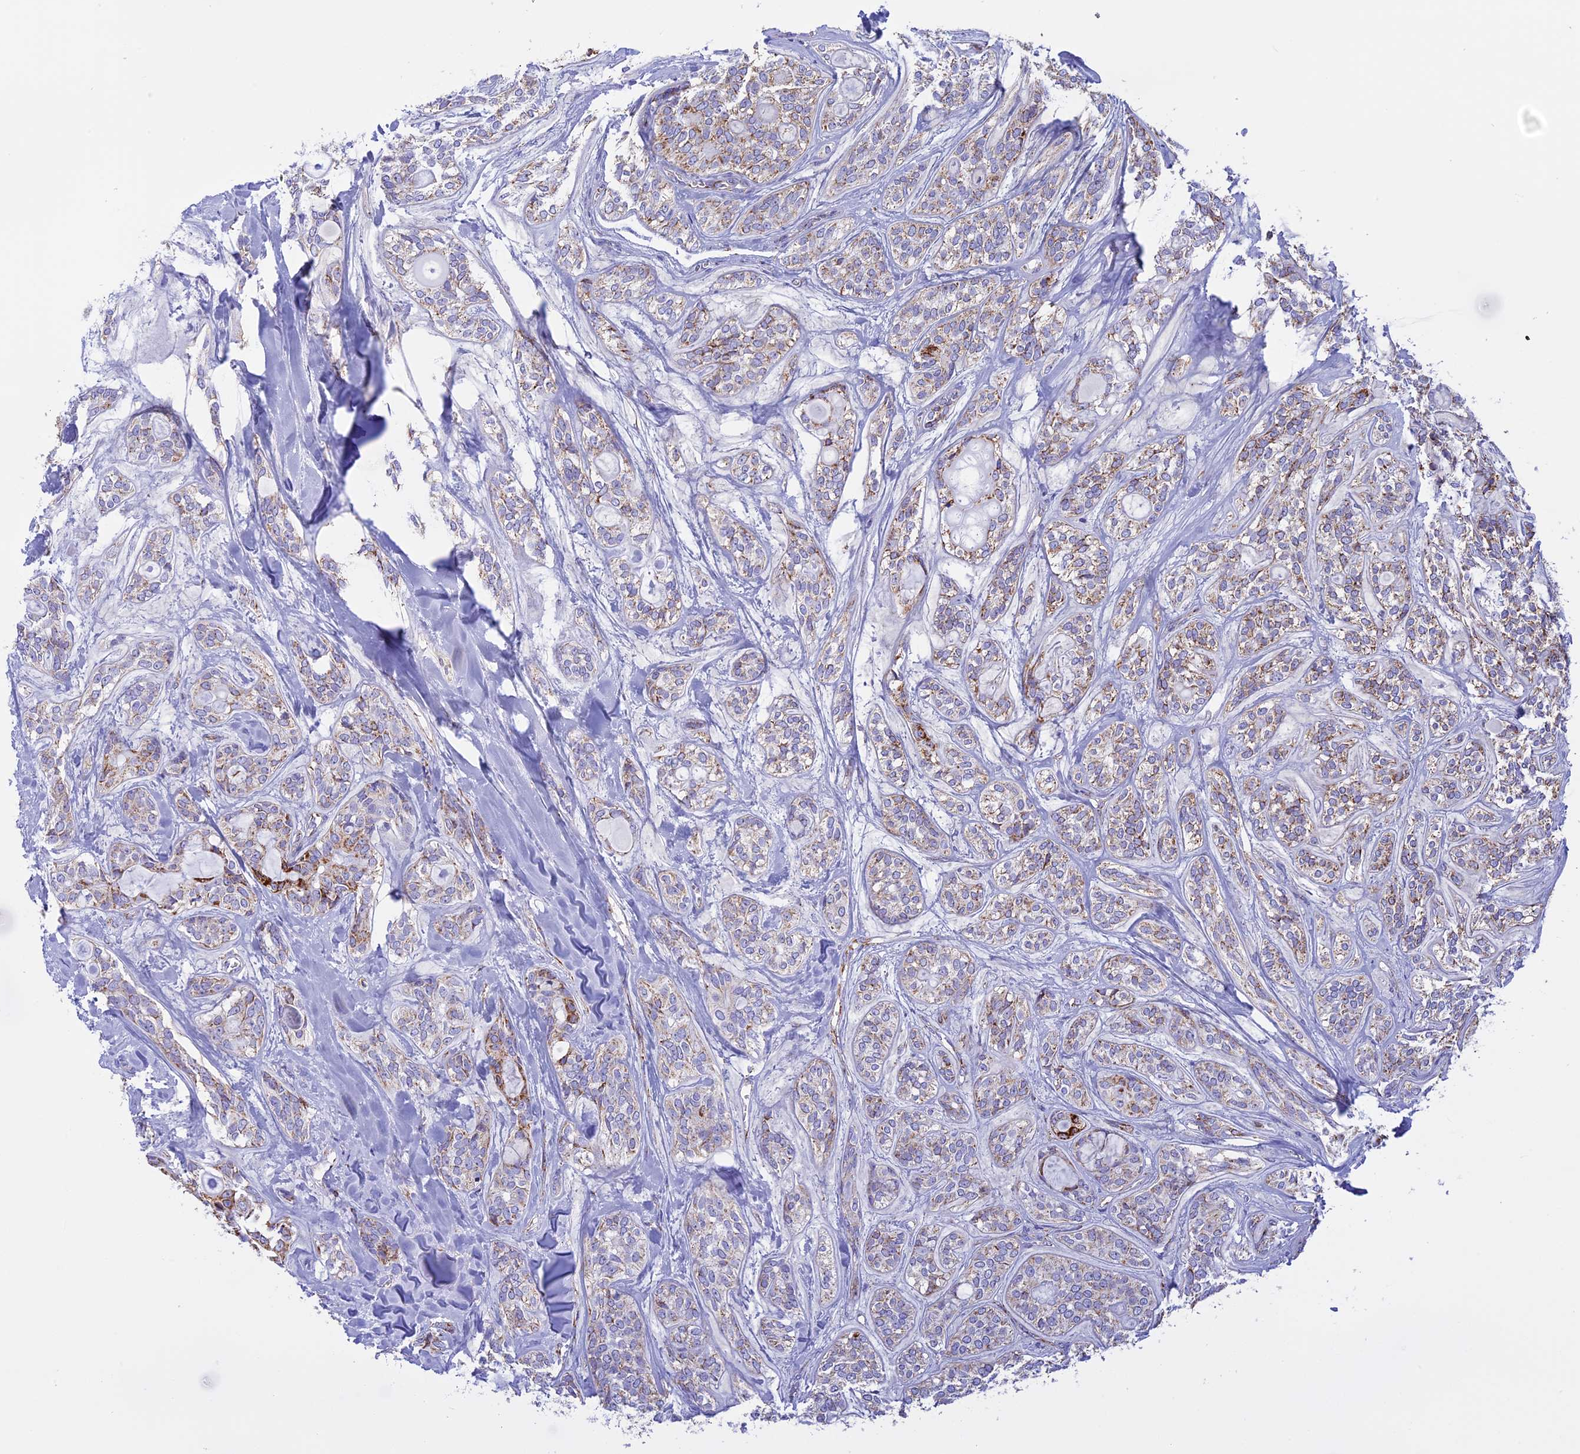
{"staining": {"intensity": "moderate", "quantity": "<25%", "location": "cytoplasmic/membranous"}, "tissue": "head and neck cancer", "cell_type": "Tumor cells", "image_type": "cancer", "snomed": [{"axis": "morphology", "description": "Adenocarcinoma, NOS"}, {"axis": "topography", "description": "Head-Neck"}], "caption": "Head and neck cancer tissue exhibits moderate cytoplasmic/membranous positivity in approximately <25% of tumor cells, visualized by immunohistochemistry.", "gene": "KCNG1", "patient": {"sex": "male", "age": 66}}